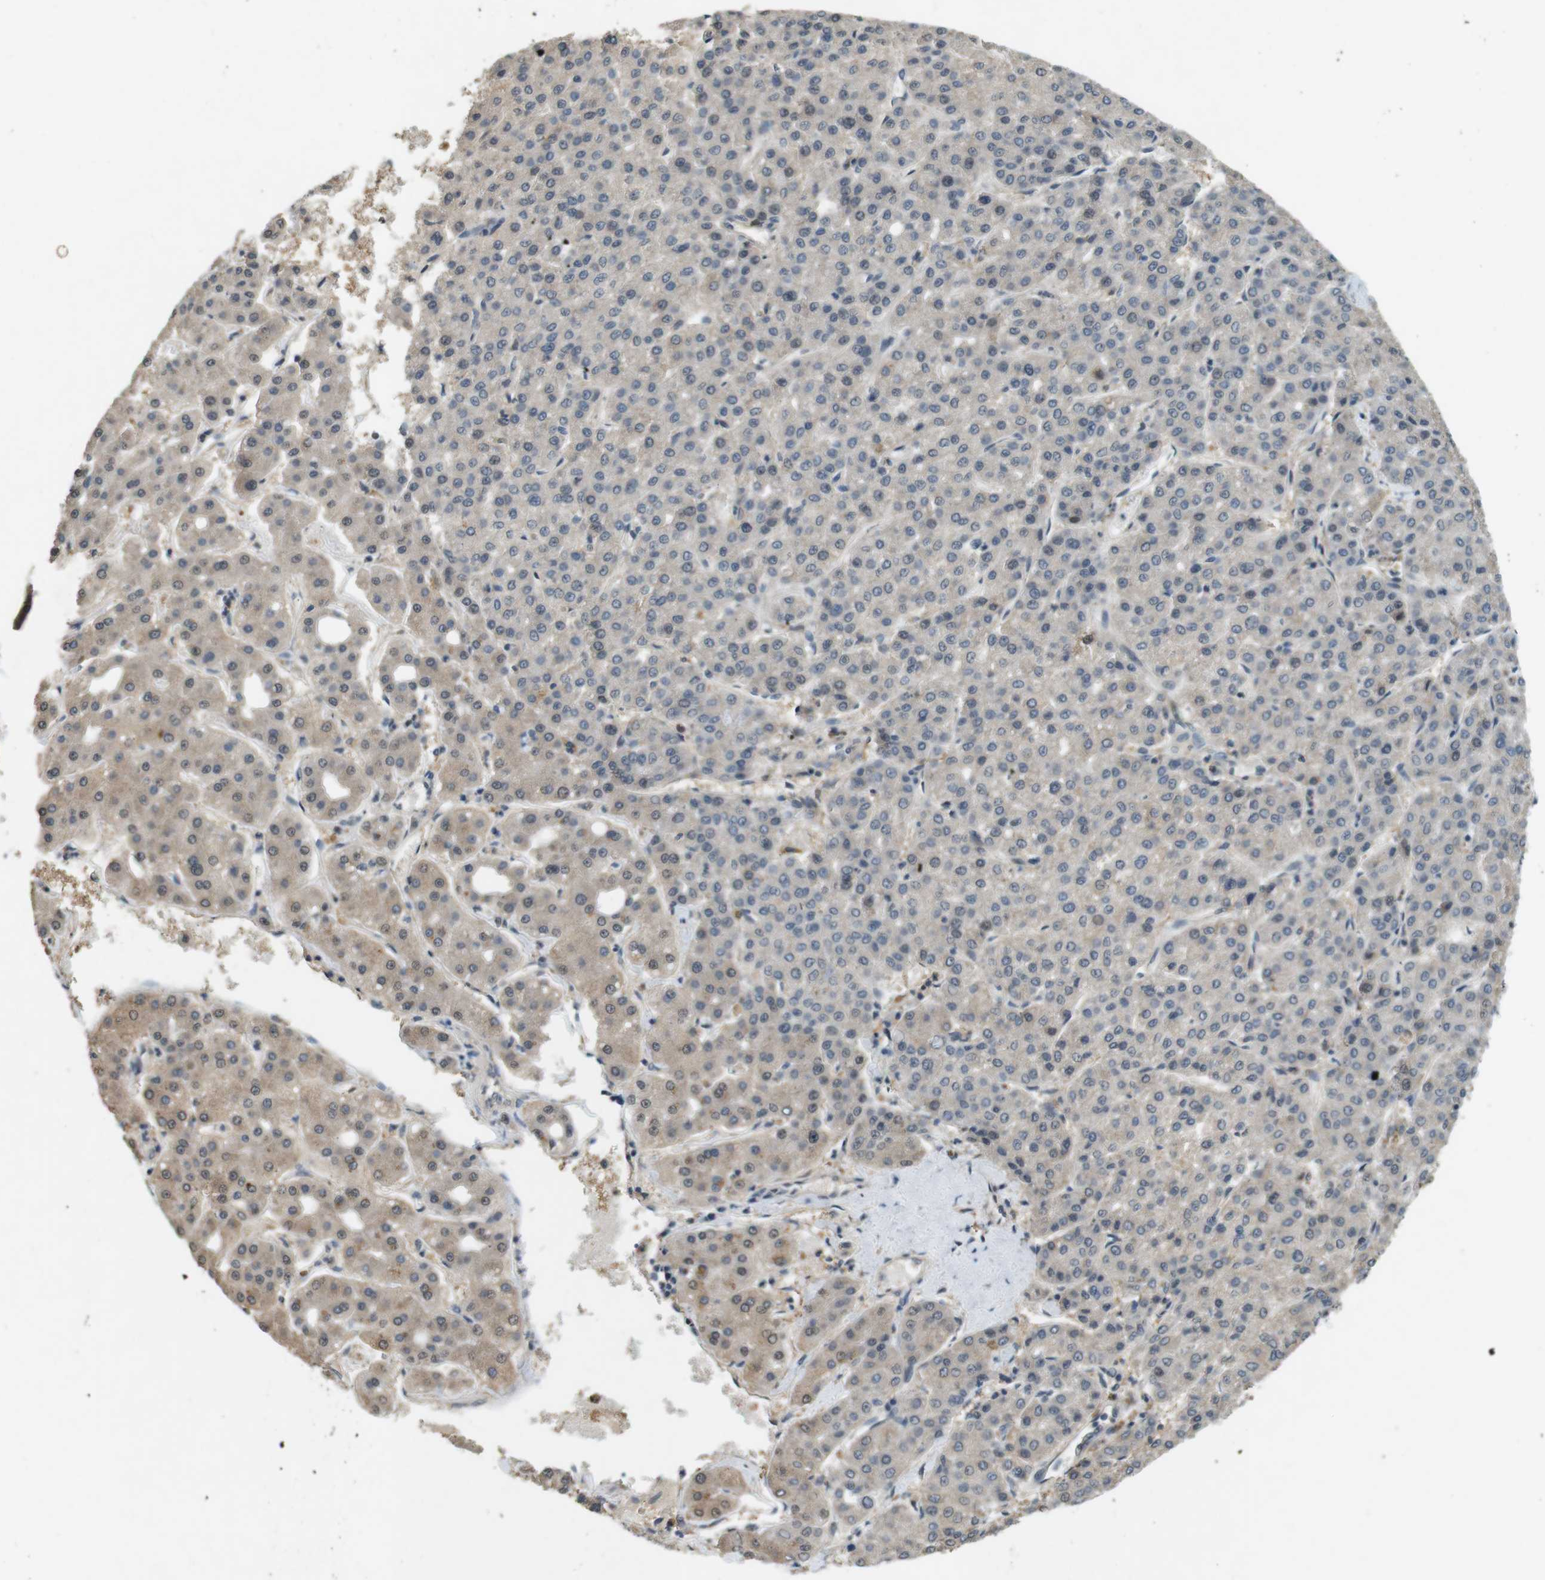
{"staining": {"intensity": "negative", "quantity": "none", "location": "none"}, "tissue": "liver cancer", "cell_type": "Tumor cells", "image_type": "cancer", "snomed": [{"axis": "morphology", "description": "Carcinoma, Hepatocellular, NOS"}, {"axis": "topography", "description": "Liver"}], "caption": "Tumor cells are negative for brown protein staining in liver cancer (hepatocellular carcinoma).", "gene": "CDK14", "patient": {"sex": "male", "age": 65}}